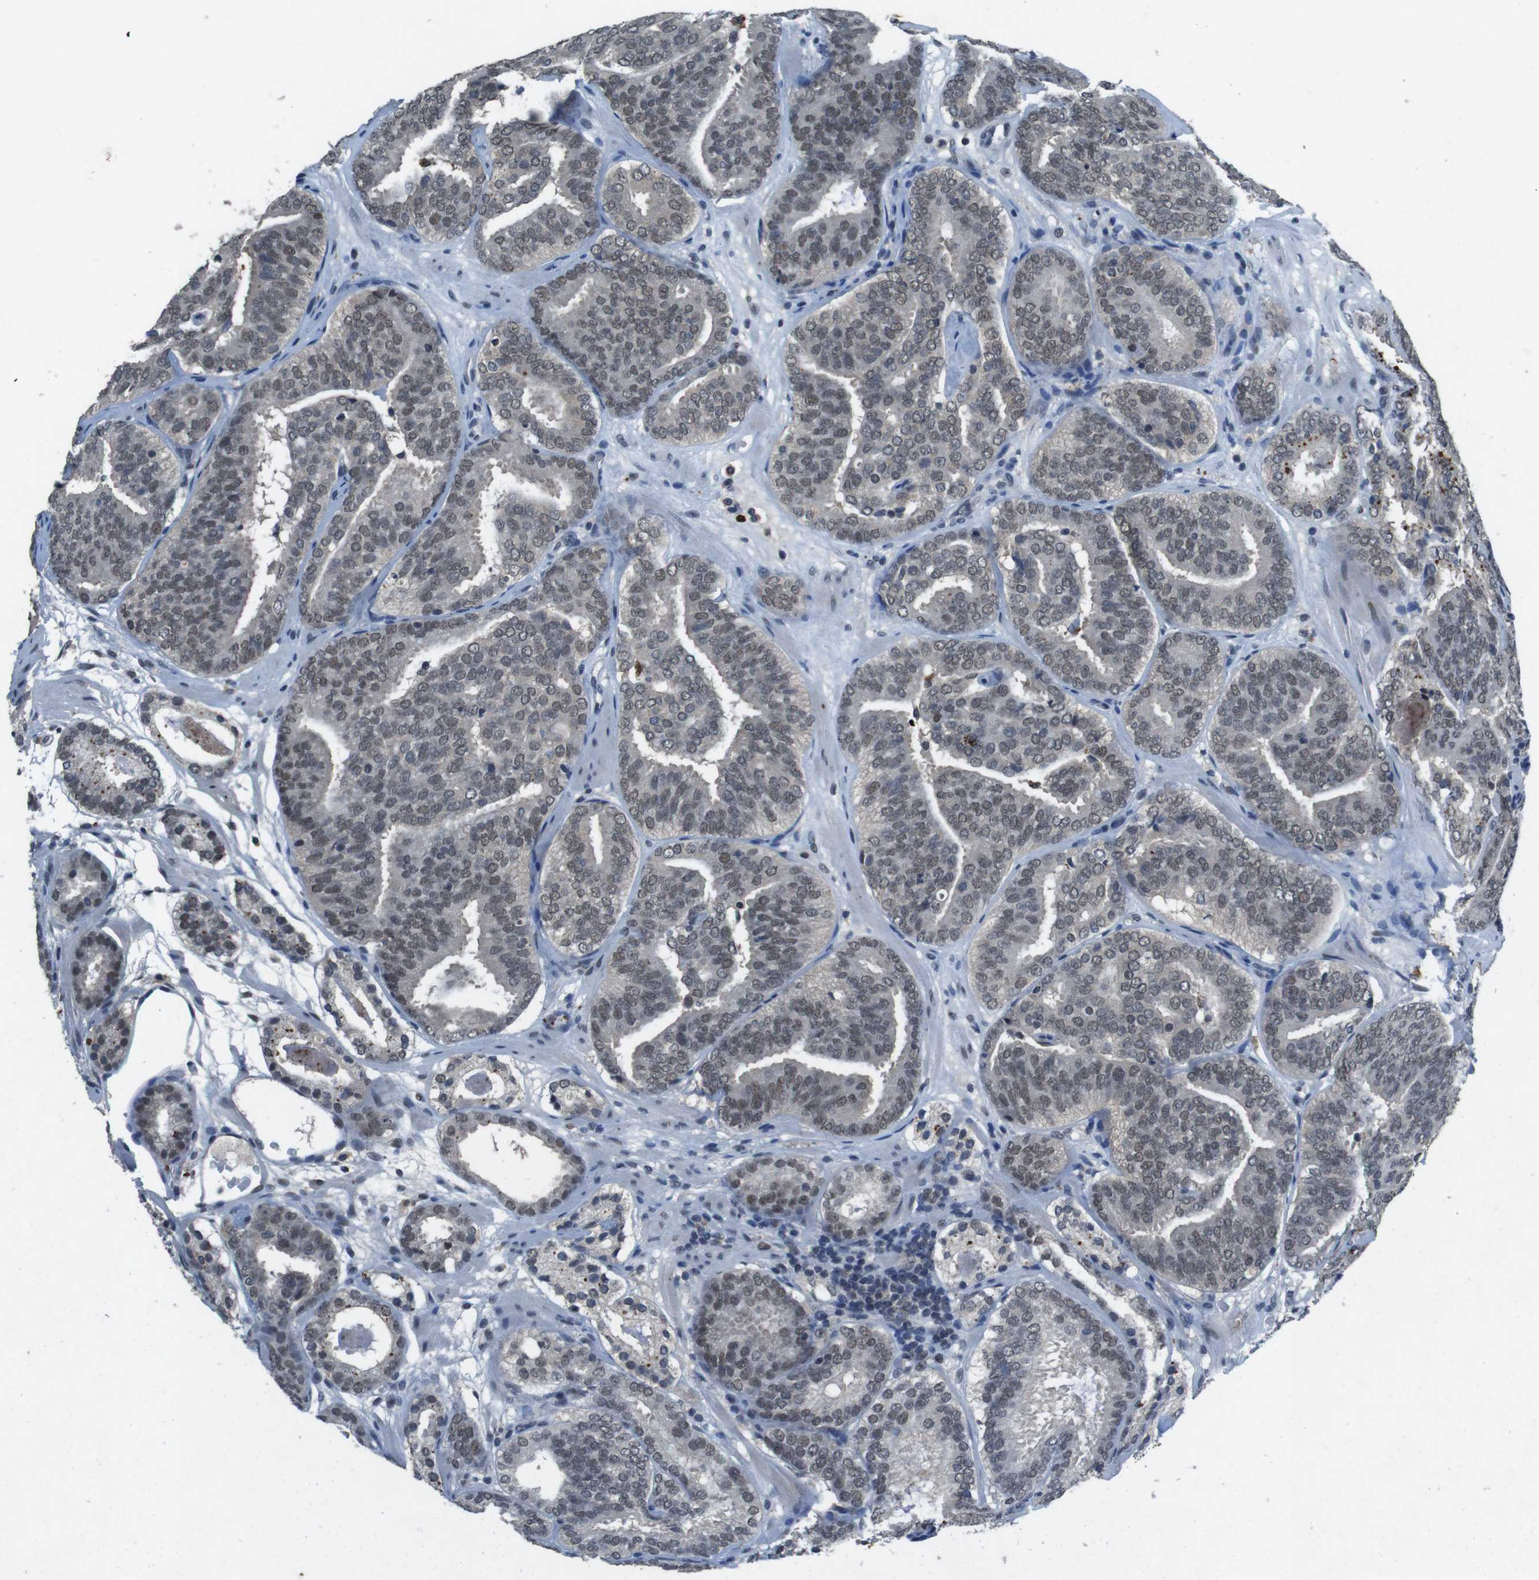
{"staining": {"intensity": "weak", "quantity": ">75%", "location": "nuclear"}, "tissue": "prostate cancer", "cell_type": "Tumor cells", "image_type": "cancer", "snomed": [{"axis": "morphology", "description": "Adenocarcinoma, Low grade"}, {"axis": "topography", "description": "Prostate"}], "caption": "Weak nuclear positivity is present in approximately >75% of tumor cells in prostate low-grade adenocarcinoma.", "gene": "USP7", "patient": {"sex": "male", "age": 69}}